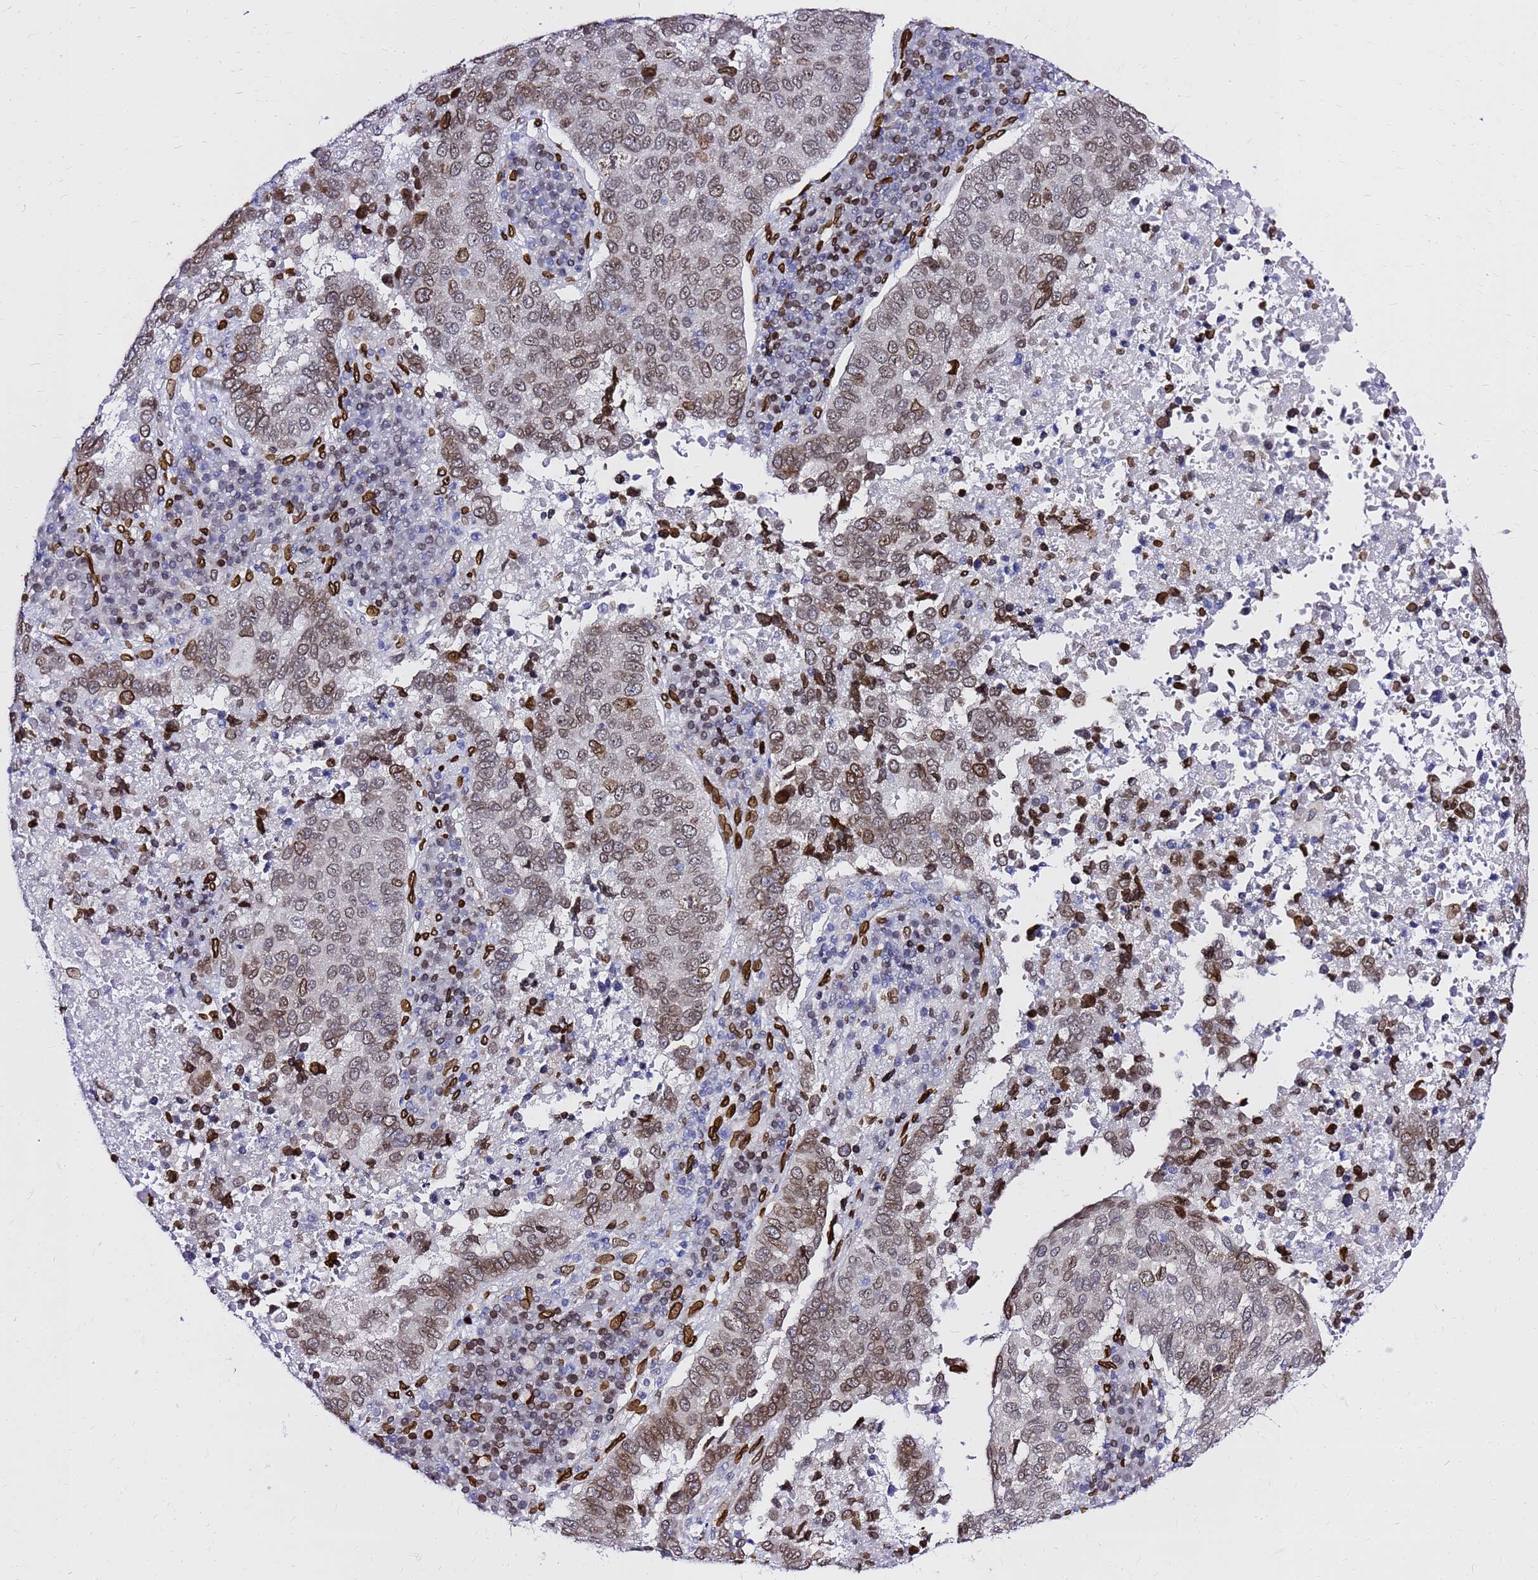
{"staining": {"intensity": "moderate", "quantity": ">75%", "location": "cytoplasmic/membranous,nuclear"}, "tissue": "lung cancer", "cell_type": "Tumor cells", "image_type": "cancer", "snomed": [{"axis": "morphology", "description": "Squamous cell carcinoma, NOS"}, {"axis": "topography", "description": "Lung"}], "caption": "Immunohistochemical staining of human lung cancer exhibits medium levels of moderate cytoplasmic/membranous and nuclear protein staining in about >75% of tumor cells.", "gene": "C6orf141", "patient": {"sex": "male", "age": 73}}